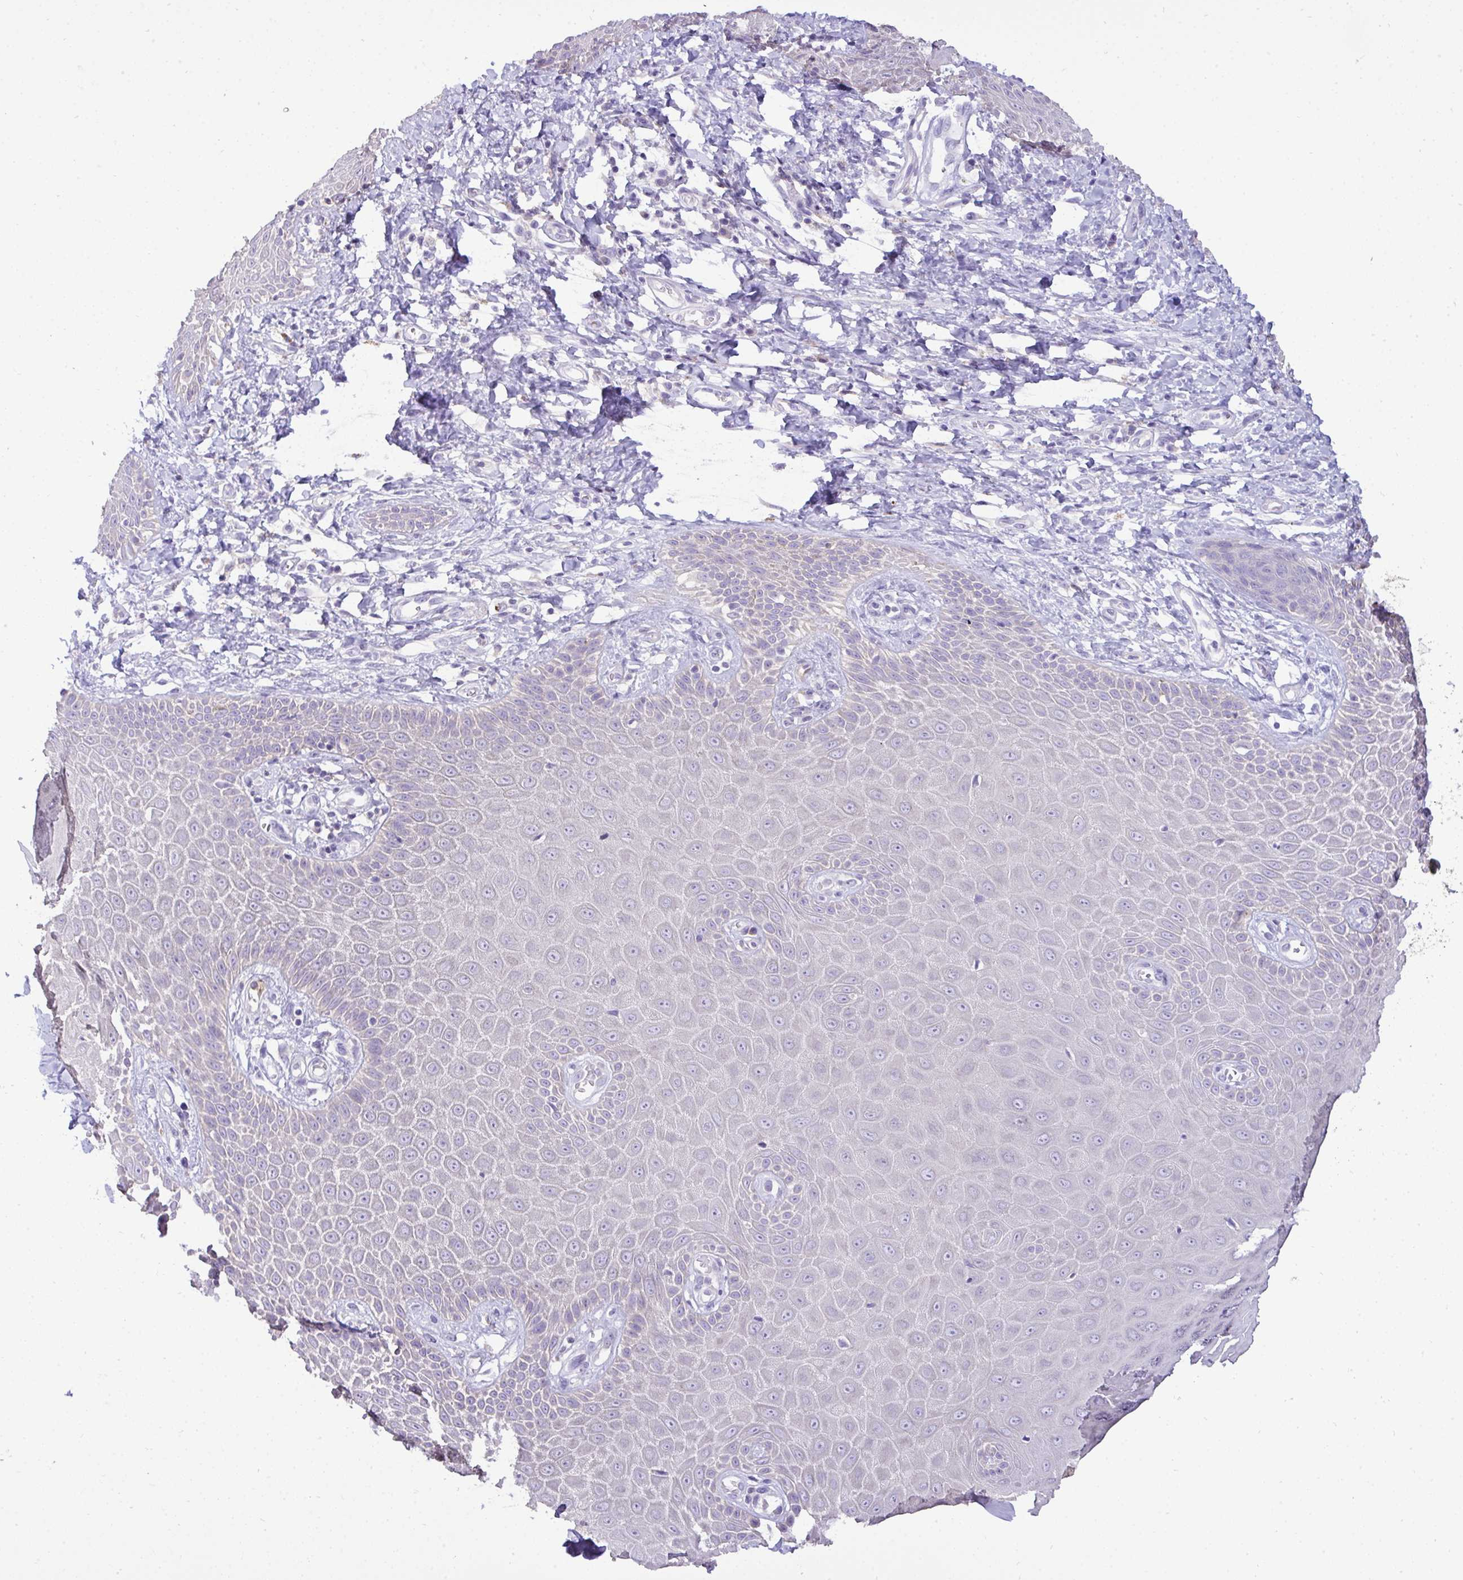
{"staining": {"intensity": "weak", "quantity": "<25%", "location": "cytoplasmic/membranous"}, "tissue": "skin", "cell_type": "Epidermal cells", "image_type": "normal", "snomed": [{"axis": "morphology", "description": "Normal tissue, NOS"}, {"axis": "topography", "description": "Anal"}, {"axis": "topography", "description": "Peripheral nerve tissue"}], "caption": "Histopathology image shows no significant protein expression in epidermal cells of unremarkable skin. (DAB immunohistochemistry (IHC) with hematoxylin counter stain).", "gene": "ST8SIA2", "patient": {"sex": "male", "age": 78}}